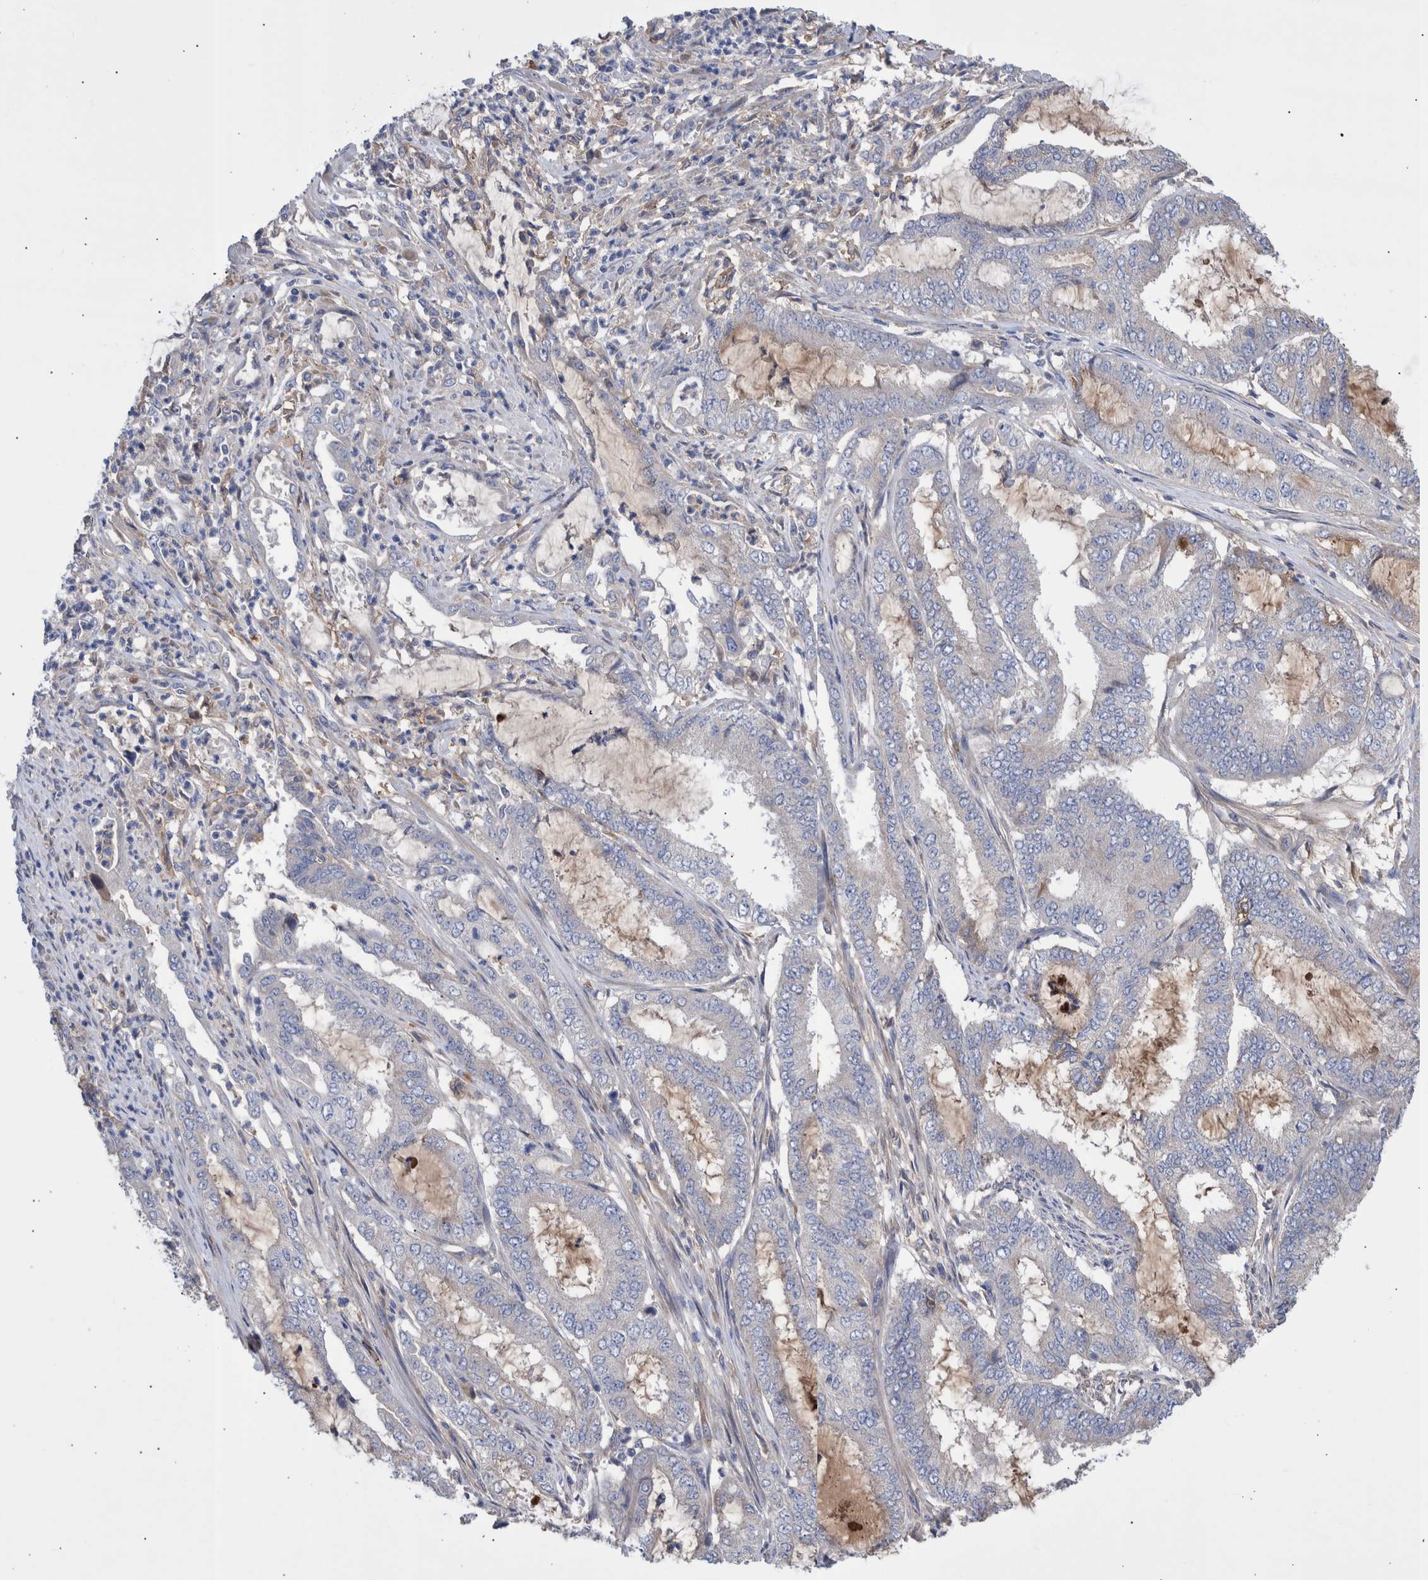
{"staining": {"intensity": "negative", "quantity": "none", "location": "none"}, "tissue": "endometrial cancer", "cell_type": "Tumor cells", "image_type": "cancer", "snomed": [{"axis": "morphology", "description": "Adenocarcinoma, NOS"}, {"axis": "topography", "description": "Endometrium"}], "caption": "Protein analysis of endometrial cancer (adenocarcinoma) displays no significant positivity in tumor cells.", "gene": "DLL4", "patient": {"sex": "female", "age": 51}}